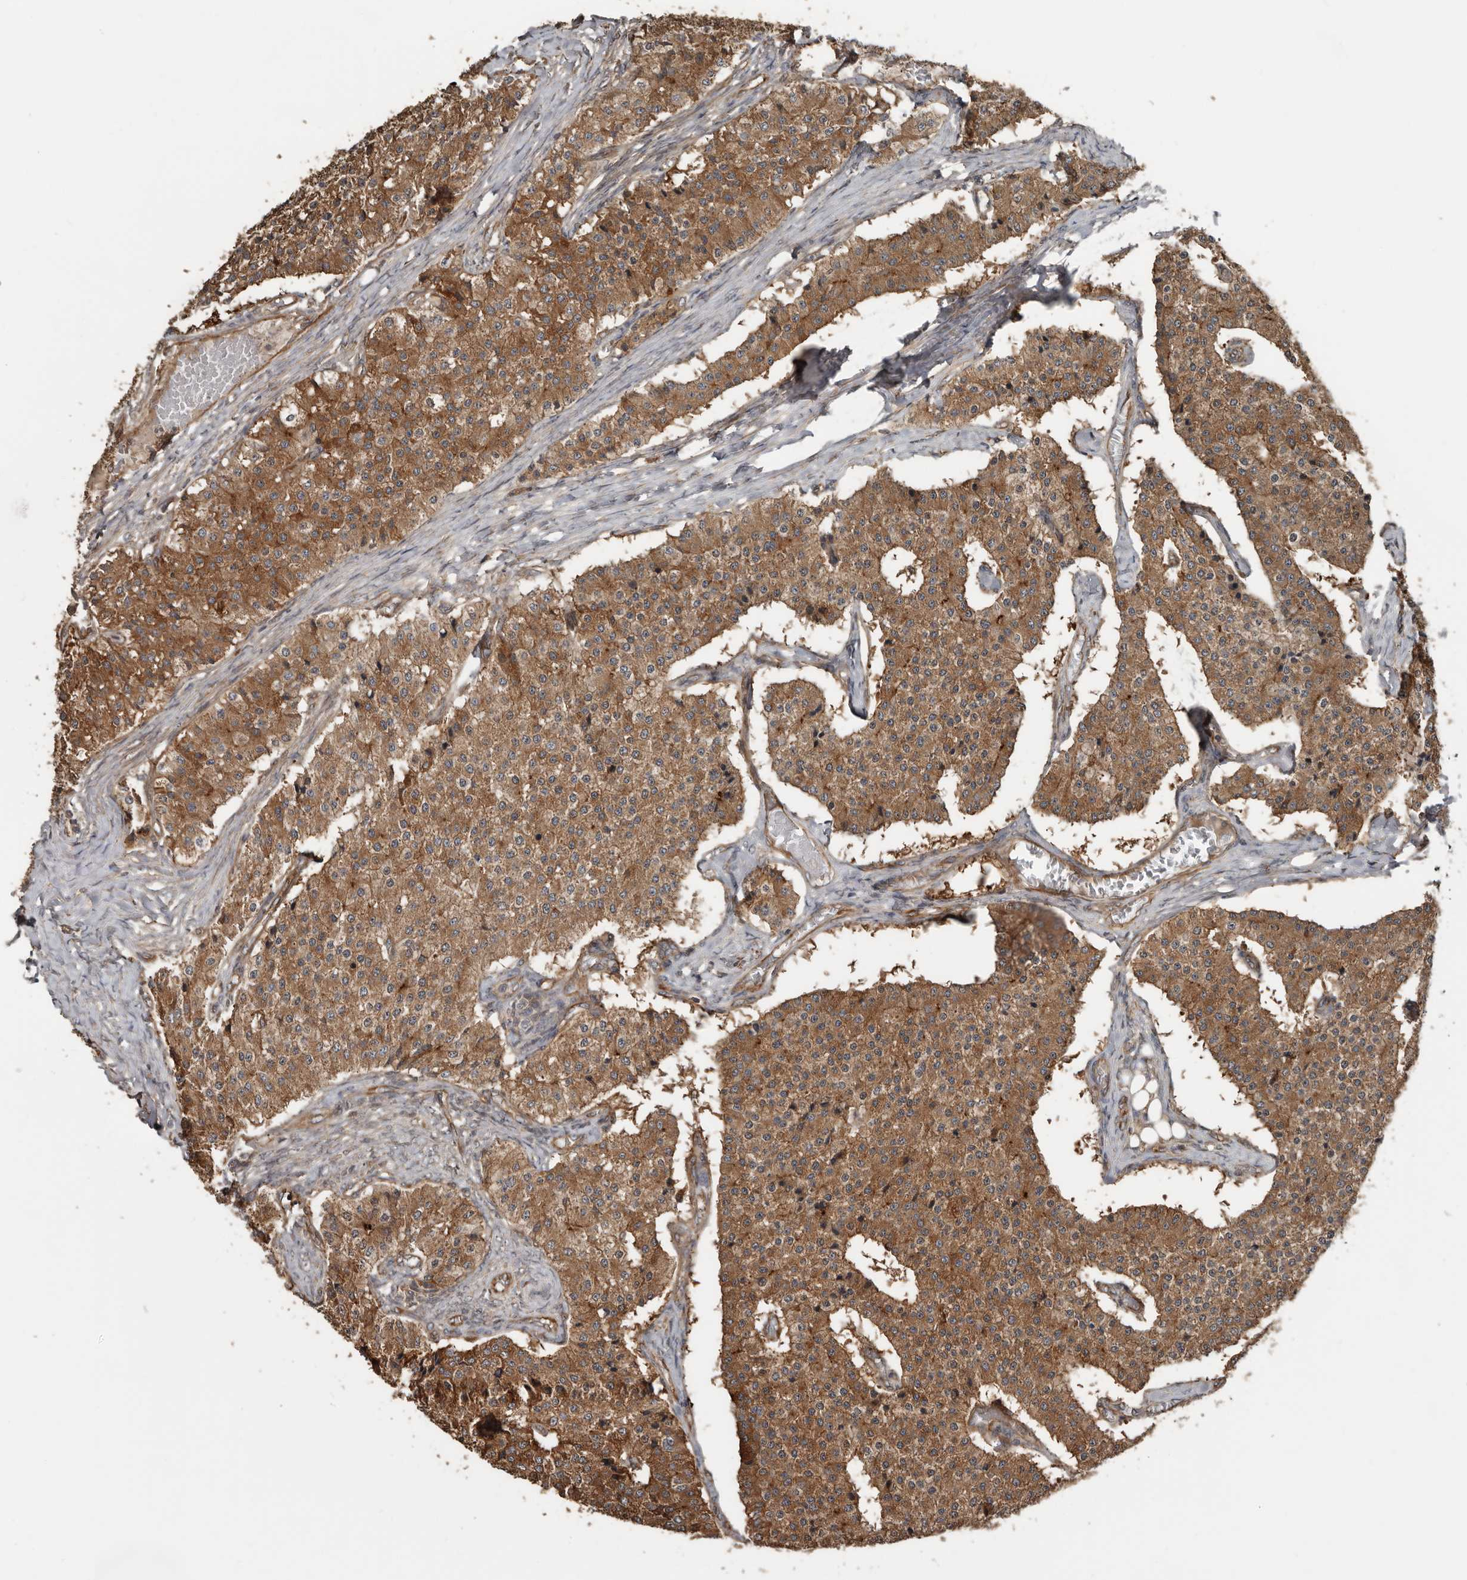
{"staining": {"intensity": "moderate", "quantity": ">75%", "location": "cytoplasmic/membranous"}, "tissue": "carcinoid", "cell_type": "Tumor cells", "image_type": "cancer", "snomed": [{"axis": "morphology", "description": "Carcinoid, malignant, NOS"}, {"axis": "topography", "description": "Colon"}], "caption": "IHC staining of carcinoid, which reveals medium levels of moderate cytoplasmic/membranous positivity in approximately >75% of tumor cells indicating moderate cytoplasmic/membranous protein staining. The staining was performed using DAB (brown) for protein detection and nuclei were counterstained in hematoxylin (blue).", "gene": "EXOC3L1", "patient": {"sex": "female", "age": 52}}